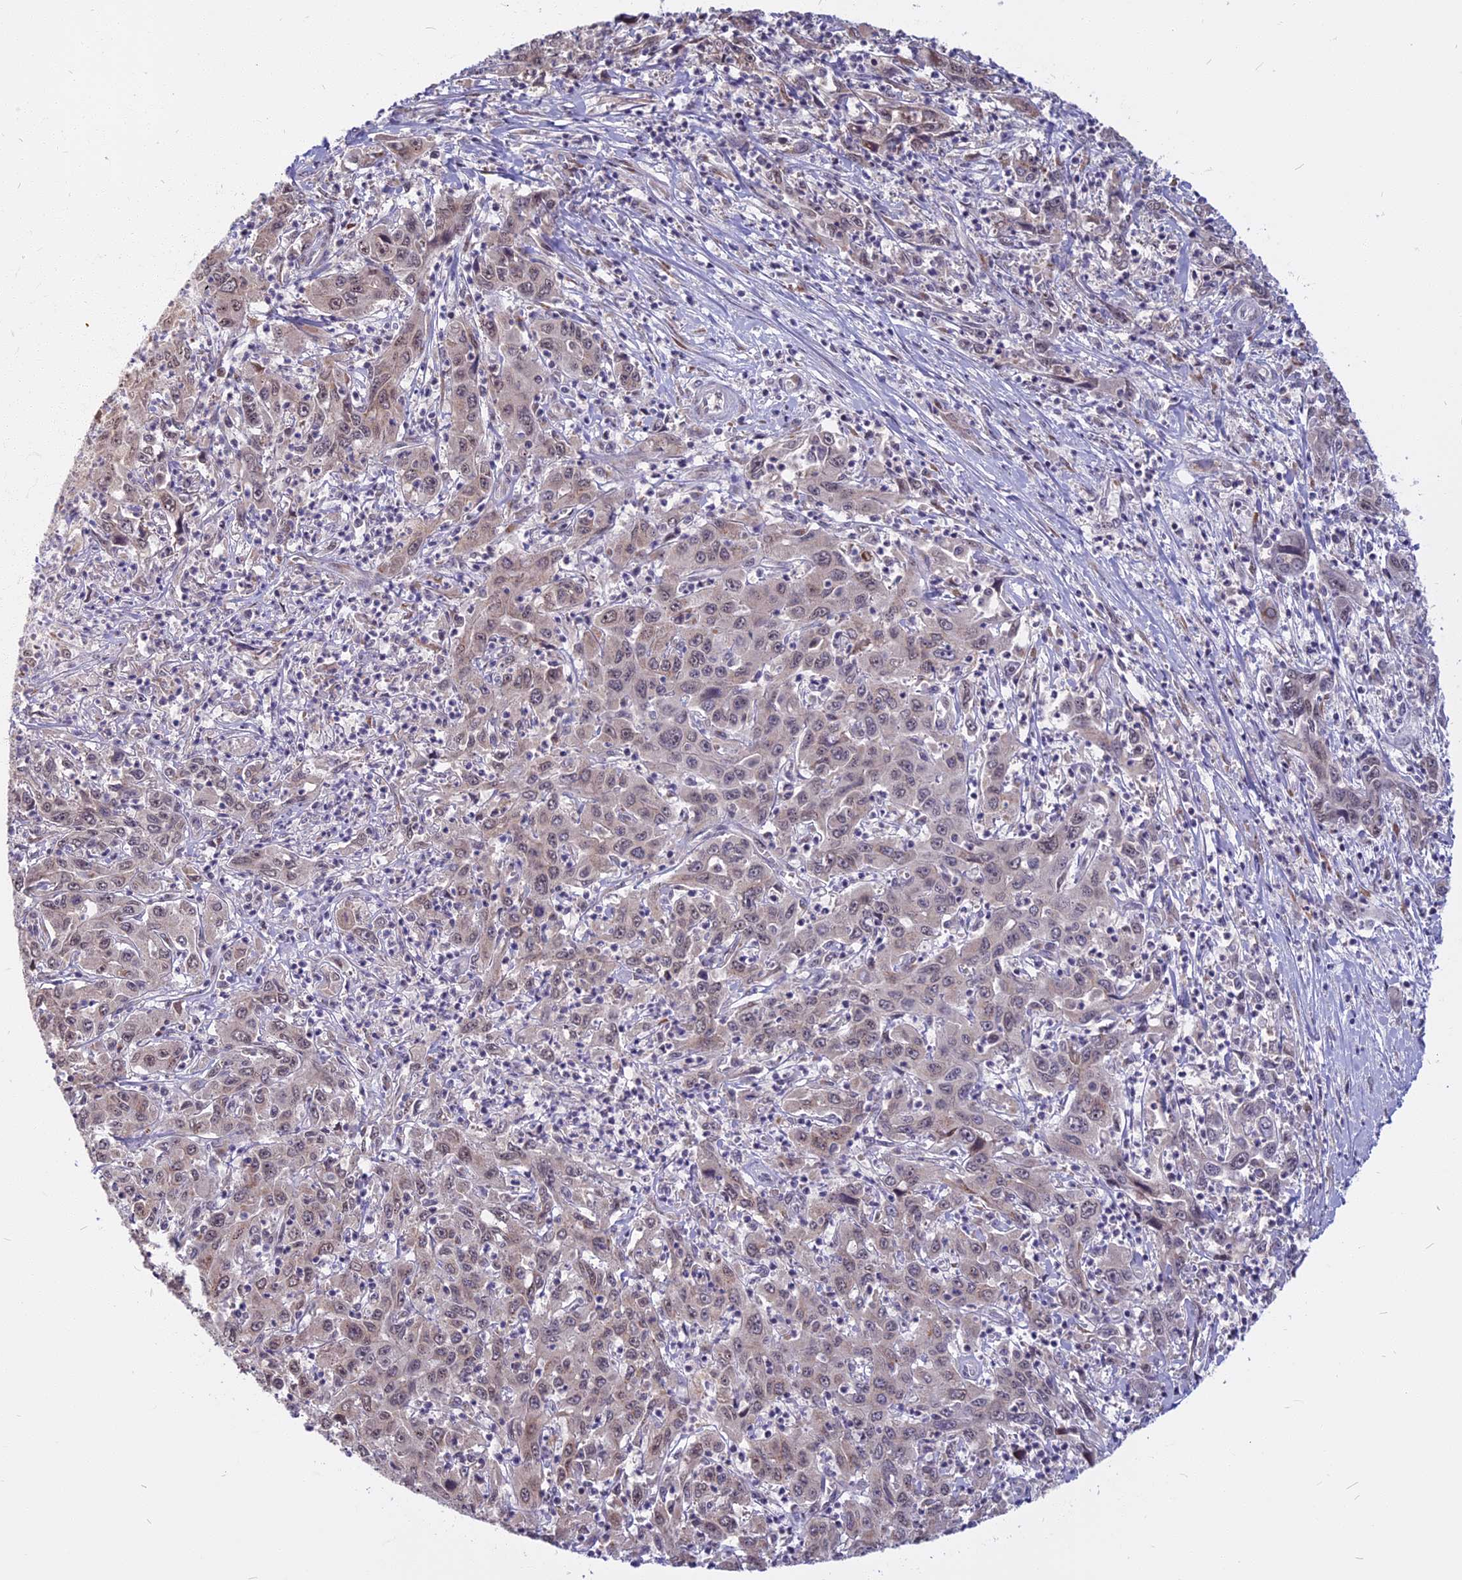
{"staining": {"intensity": "weak", "quantity": "<25%", "location": "cytoplasmic/membranous,nuclear"}, "tissue": "liver cancer", "cell_type": "Tumor cells", "image_type": "cancer", "snomed": [{"axis": "morphology", "description": "Carcinoma, Hepatocellular, NOS"}, {"axis": "topography", "description": "Liver"}], "caption": "This is an immunohistochemistry (IHC) micrograph of hepatocellular carcinoma (liver). There is no expression in tumor cells.", "gene": "CCDC113", "patient": {"sex": "male", "age": 63}}